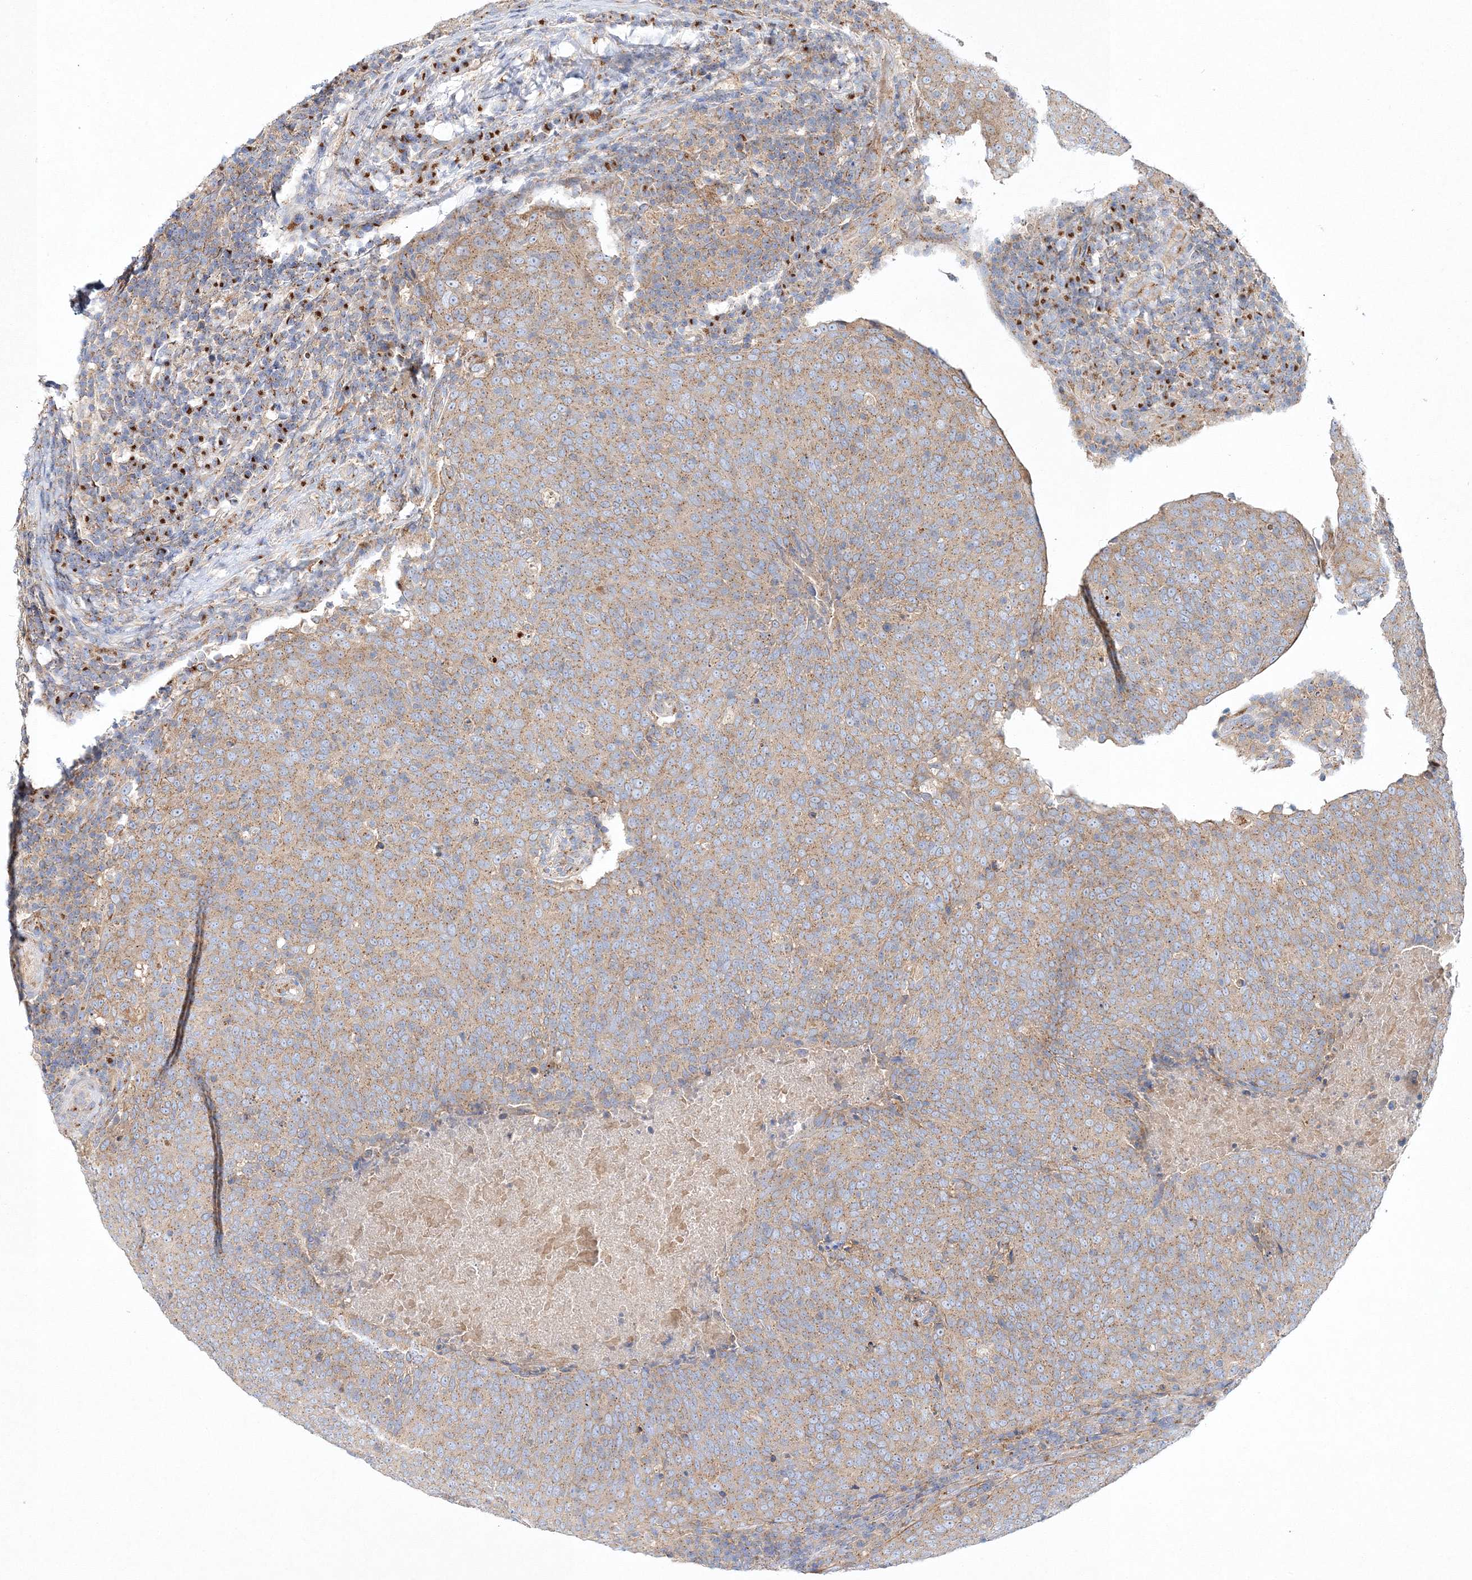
{"staining": {"intensity": "moderate", "quantity": ">75%", "location": "cytoplasmic/membranous"}, "tissue": "head and neck cancer", "cell_type": "Tumor cells", "image_type": "cancer", "snomed": [{"axis": "morphology", "description": "Squamous cell carcinoma, NOS"}, {"axis": "morphology", "description": "Squamous cell carcinoma, metastatic, NOS"}, {"axis": "topography", "description": "Lymph node"}, {"axis": "topography", "description": "Head-Neck"}], "caption": "This photomicrograph displays immunohistochemistry (IHC) staining of head and neck cancer, with medium moderate cytoplasmic/membranous positivity in about >75% of tumor cells.", "gene": "SEC23IP", "patient": {"sex": "male", "age": 62}}